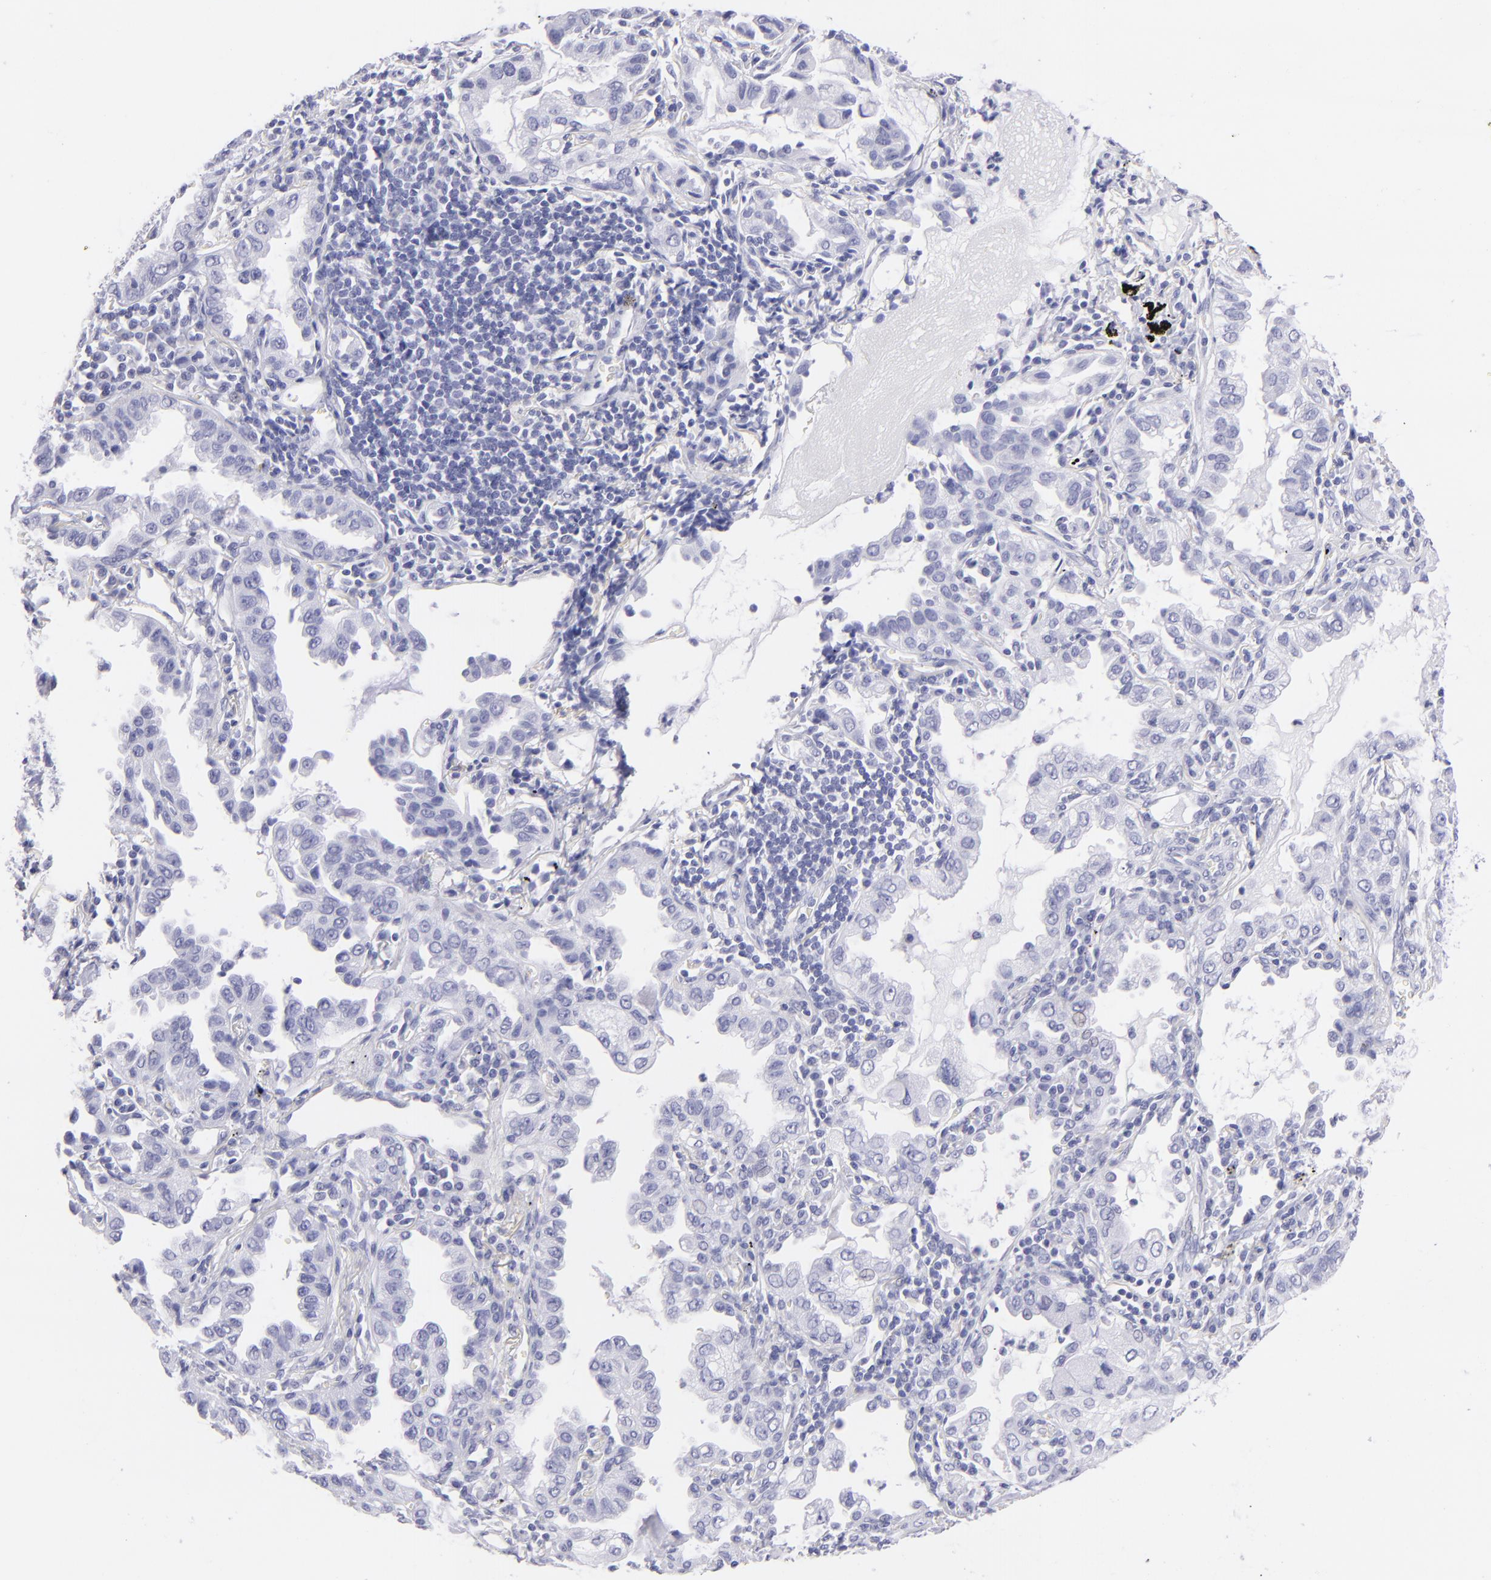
{"staining": {"intensity": "negative", "quantity": "none", "location": "none"}, "tissue": "lung cancer", "cell_type": "Tumor cells", "image_type": "cancer", "snomed": [{"axis": "morphology", "description": "Adenocarcinoma, NOS"}, {"axis": "topography", "description": "Lung"}], "caption": "This is an immunohistochemistry image of lung cancer (adenocarcinoma). There is no positivity in tumor cells.", "gene": "PRPH", "patient": {"sex": "female", "age": 50}}